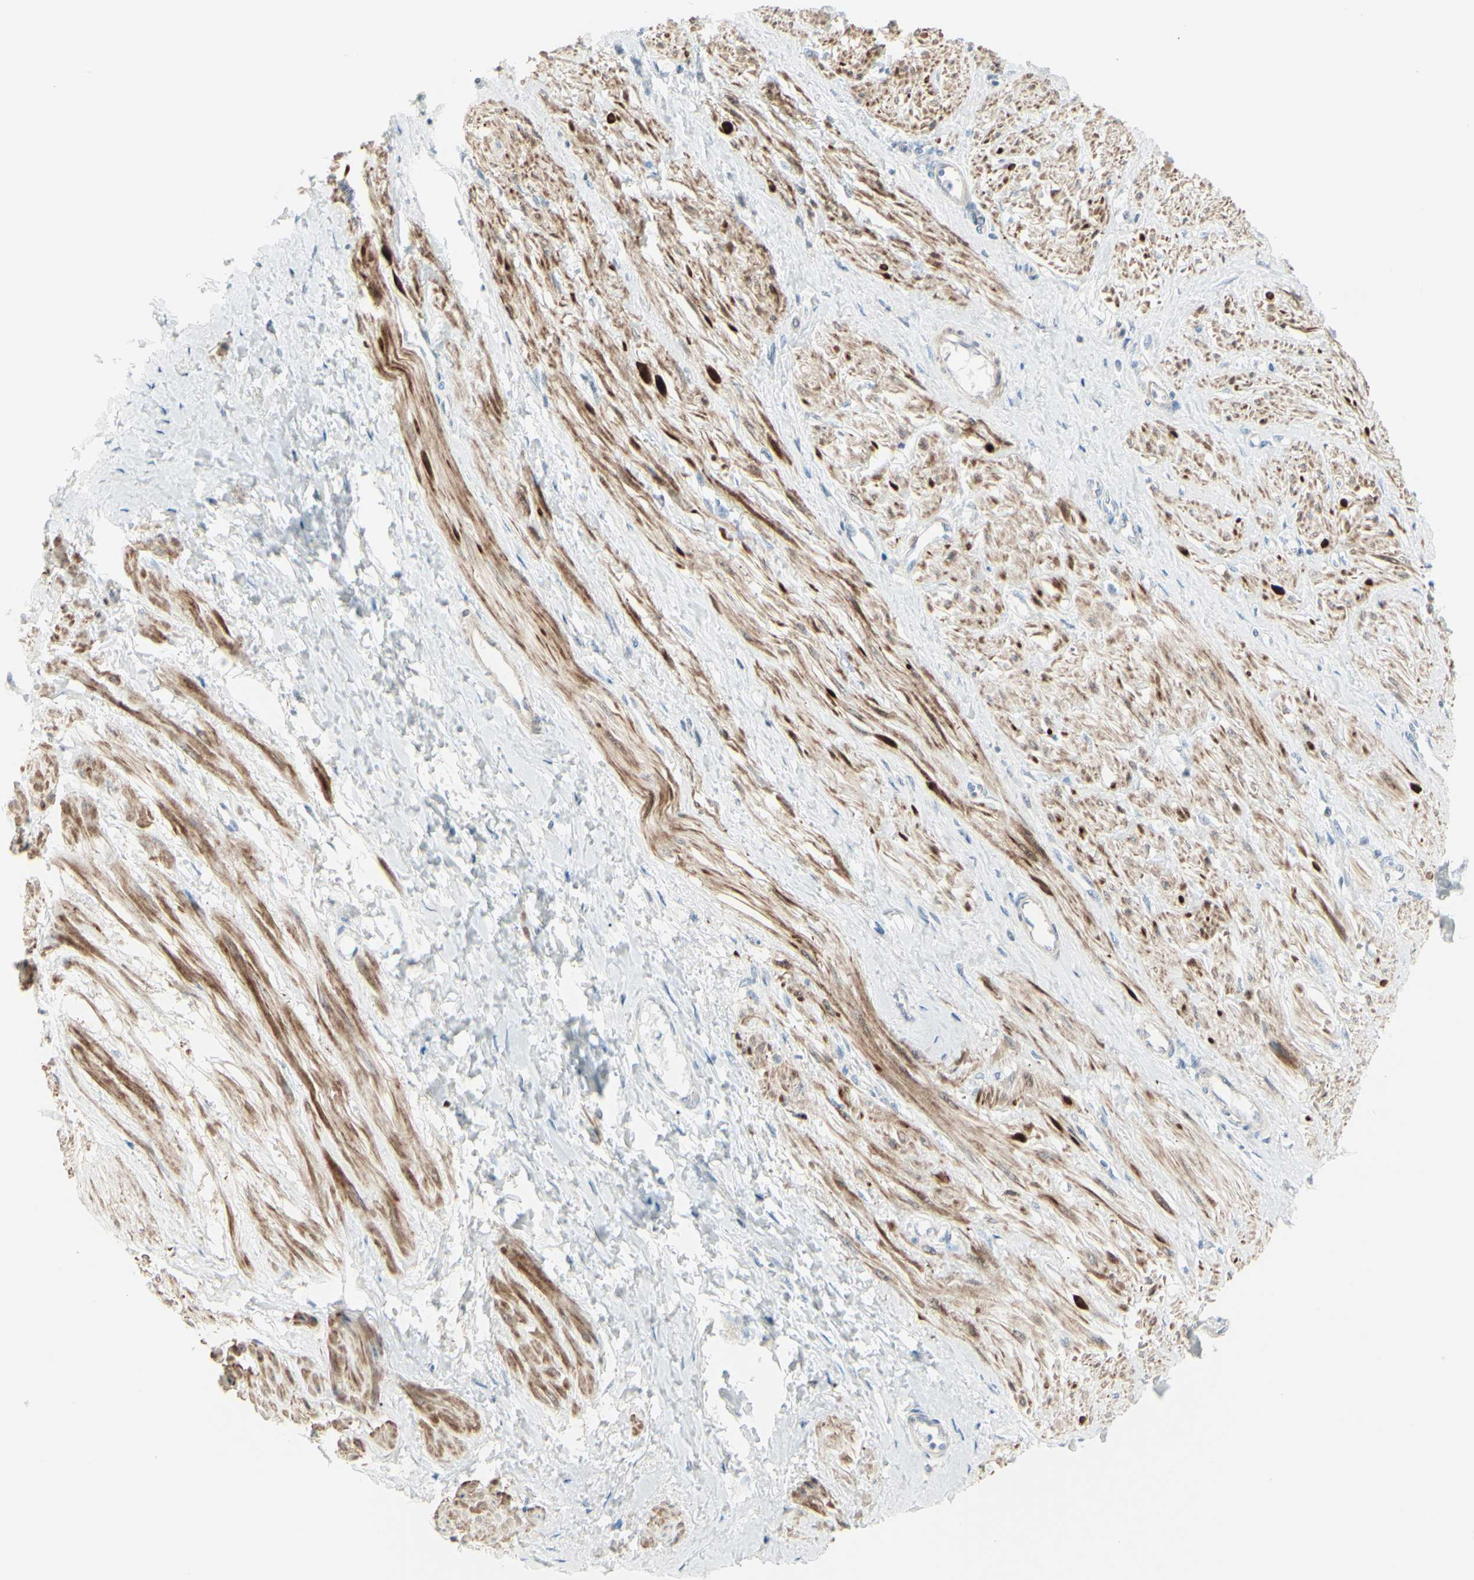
{"staining": {"intensity": "strong", "quantity": ">75%", "location": "cytoplasmic/membranous"}, "tissue": "smooth muscle", "cell_type": "Smooth muscle cells", "image_type": "normal", "snomed": [{"axis": "morphology", "description": "Normal tissue, NOS"}, {"axis": "topography", "description": "Smooth muscle"}, {"axis": "topography", "description": "Uterus"}], "caption": "Smooth muscle stained with a protein marker shows strong staining in smooth muscle cells.", "gene": "LRRK1", "patient": {"sex": "female", "age": 39}}